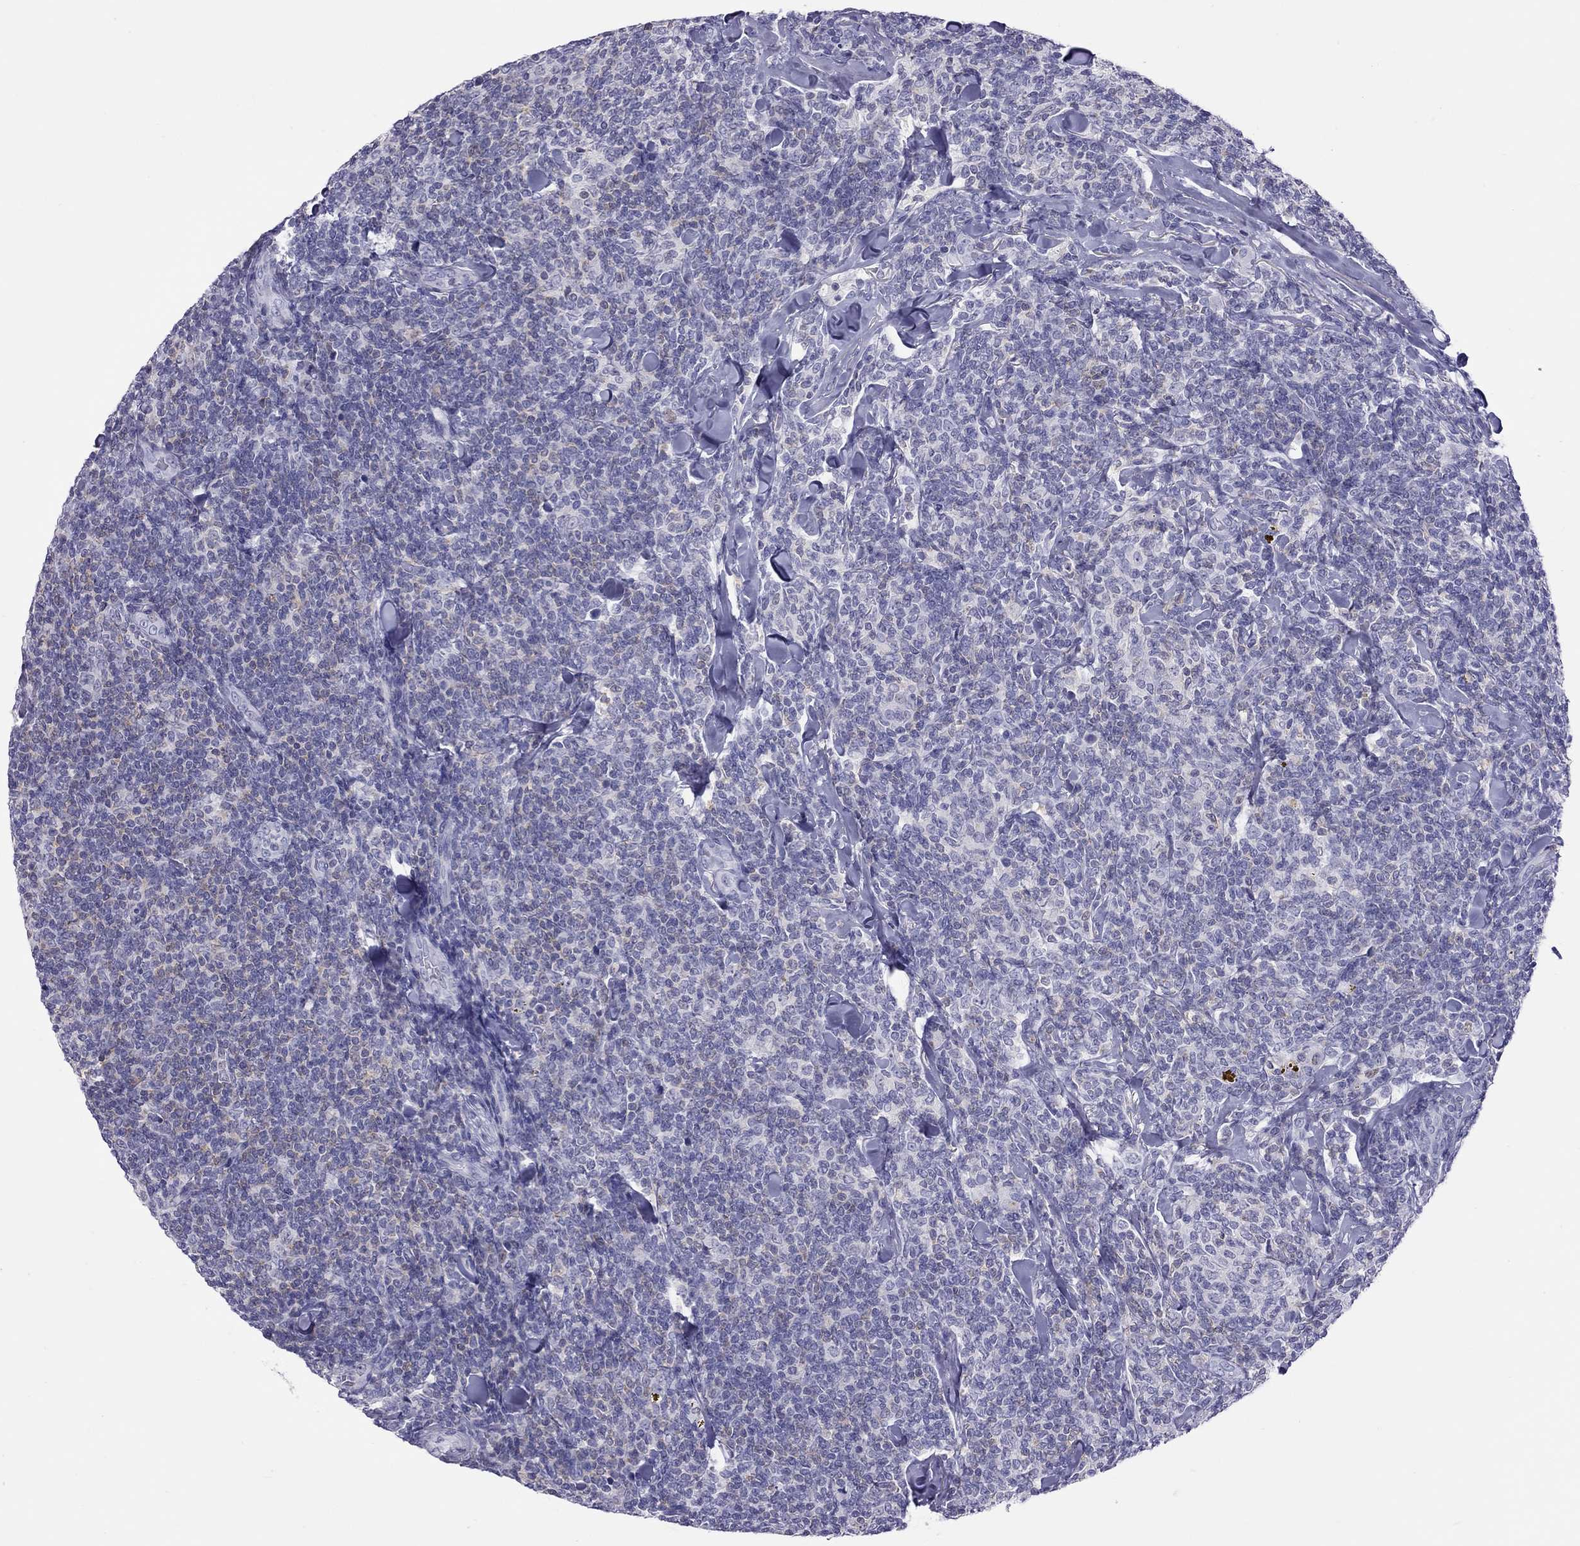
{"staining": {"intensity": "negative", "quantity": "none", "location": "none"}, "tissue": "lymphoma", "cell_type": "Tumor cells", "image_type": "cancer", "snomed": [{"axis": "morphology", "description": "Malignant lymphoma, non-Hodgkin's type, Low grade"}, {"axis": "topography", "description": "Lymph node"}], "caption": "High magnification brightfield microscopy of malignant lymphoma, non-Hodgkin's type (low-grade) stained with DAB (brown) and counterstained with hematoxylin (blue): tumor cells show no significant positivity. (Brightfield microscopy of DAB (3,3'-diaminobenzidine) immunohistochemistry (IHC) at high magnification).", "gene": "STAG3", "patient": {"sex": "female", "age": 56}}